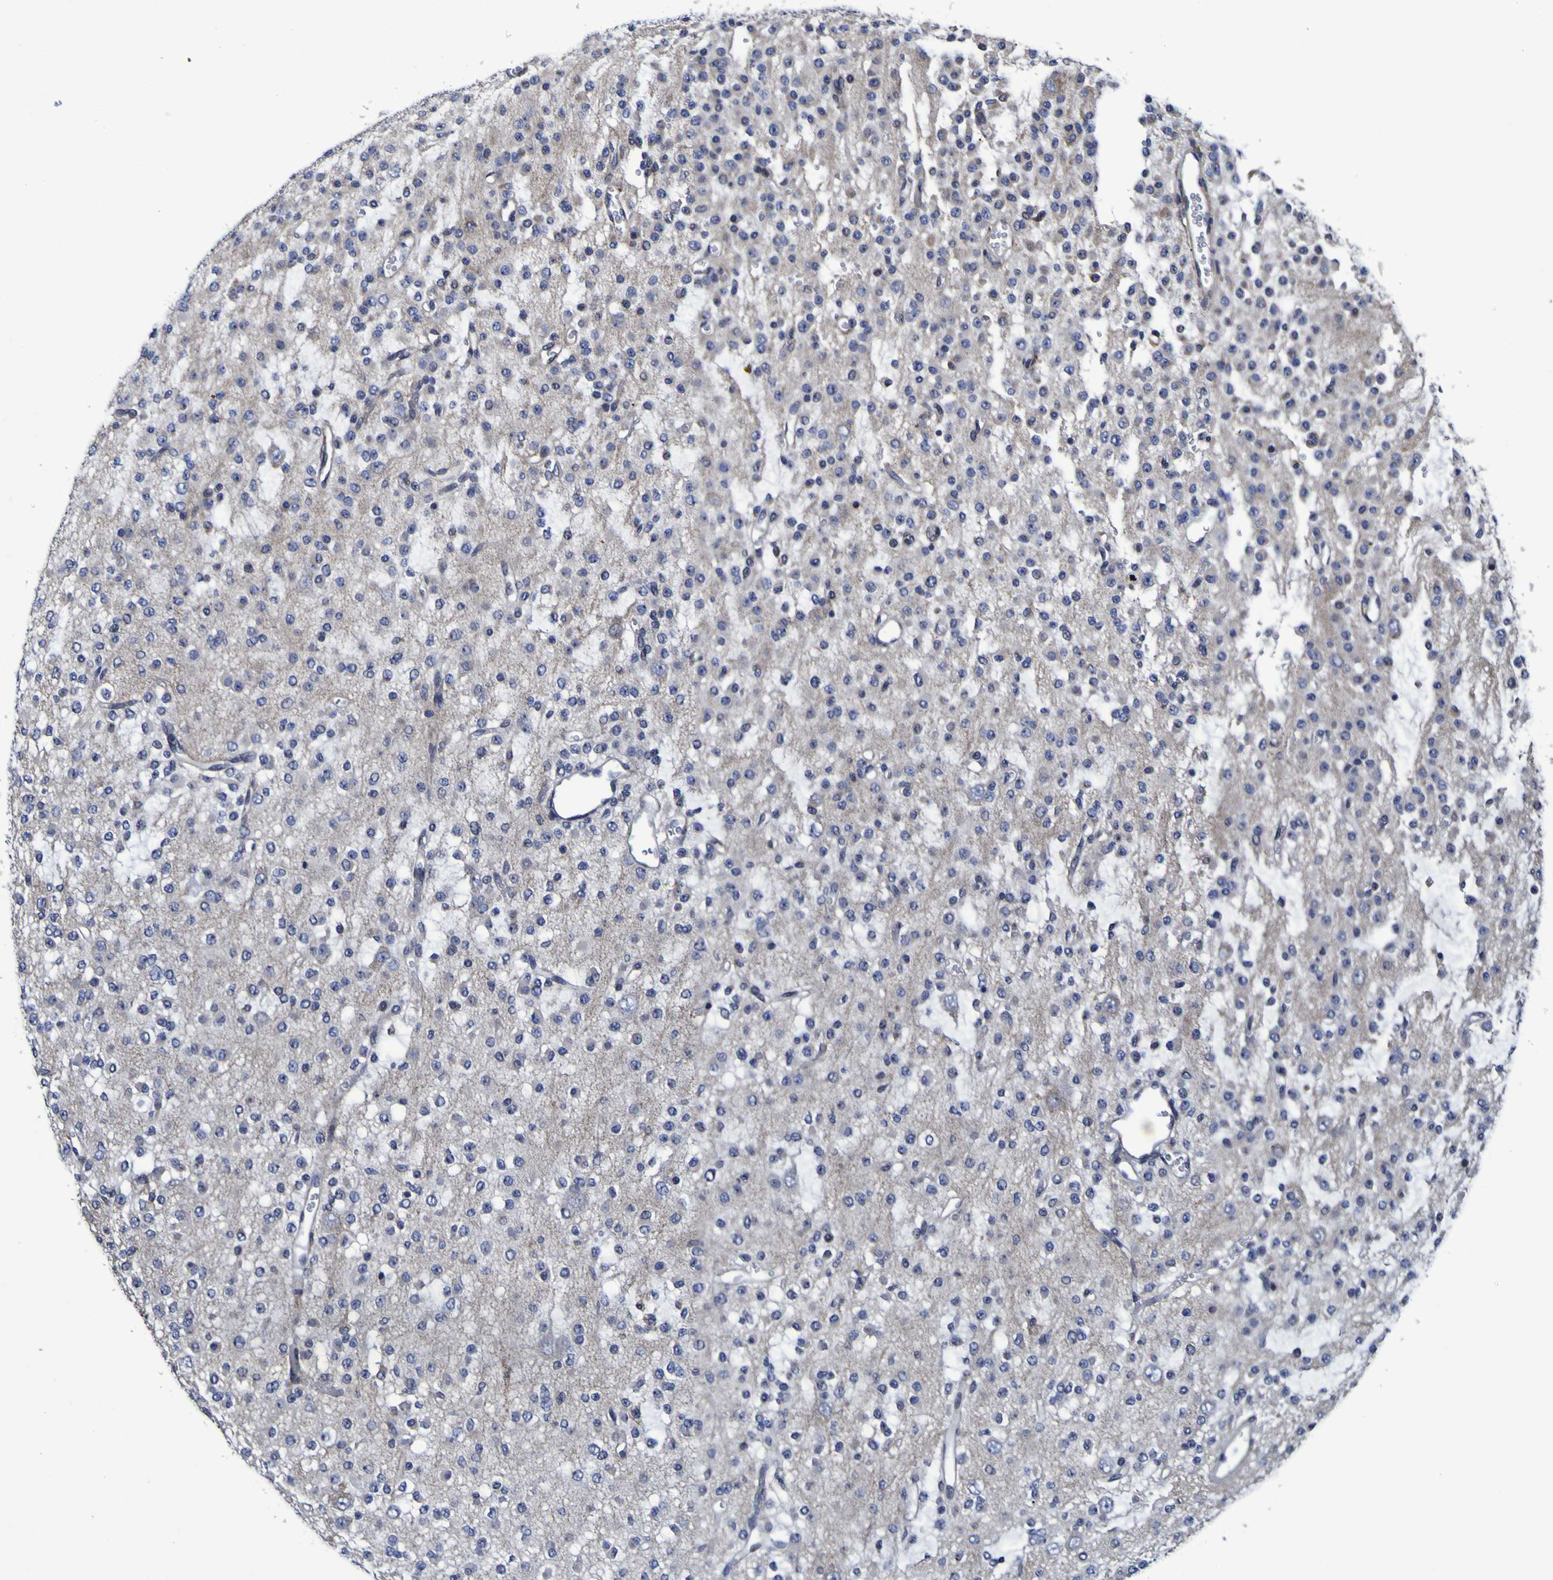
{"staining": {"intensity": "weak", "quantity": "<25%", "location": "cytoplasmic/membranous"}, "tissue": "glioma", "cell_type": "Tumor cells", "image_type": "cancer", "snomed": [{"axis": "morphology", "description": "Glioma, malignant, Low grade"}, {"axis": "topography", "description": "Brain"}], "caption": "The photomicrograph exhibits no significant expression in tumor cells of glioma.", "gene": "P3H1", "patient": {"sex": "male", "age": 38}}